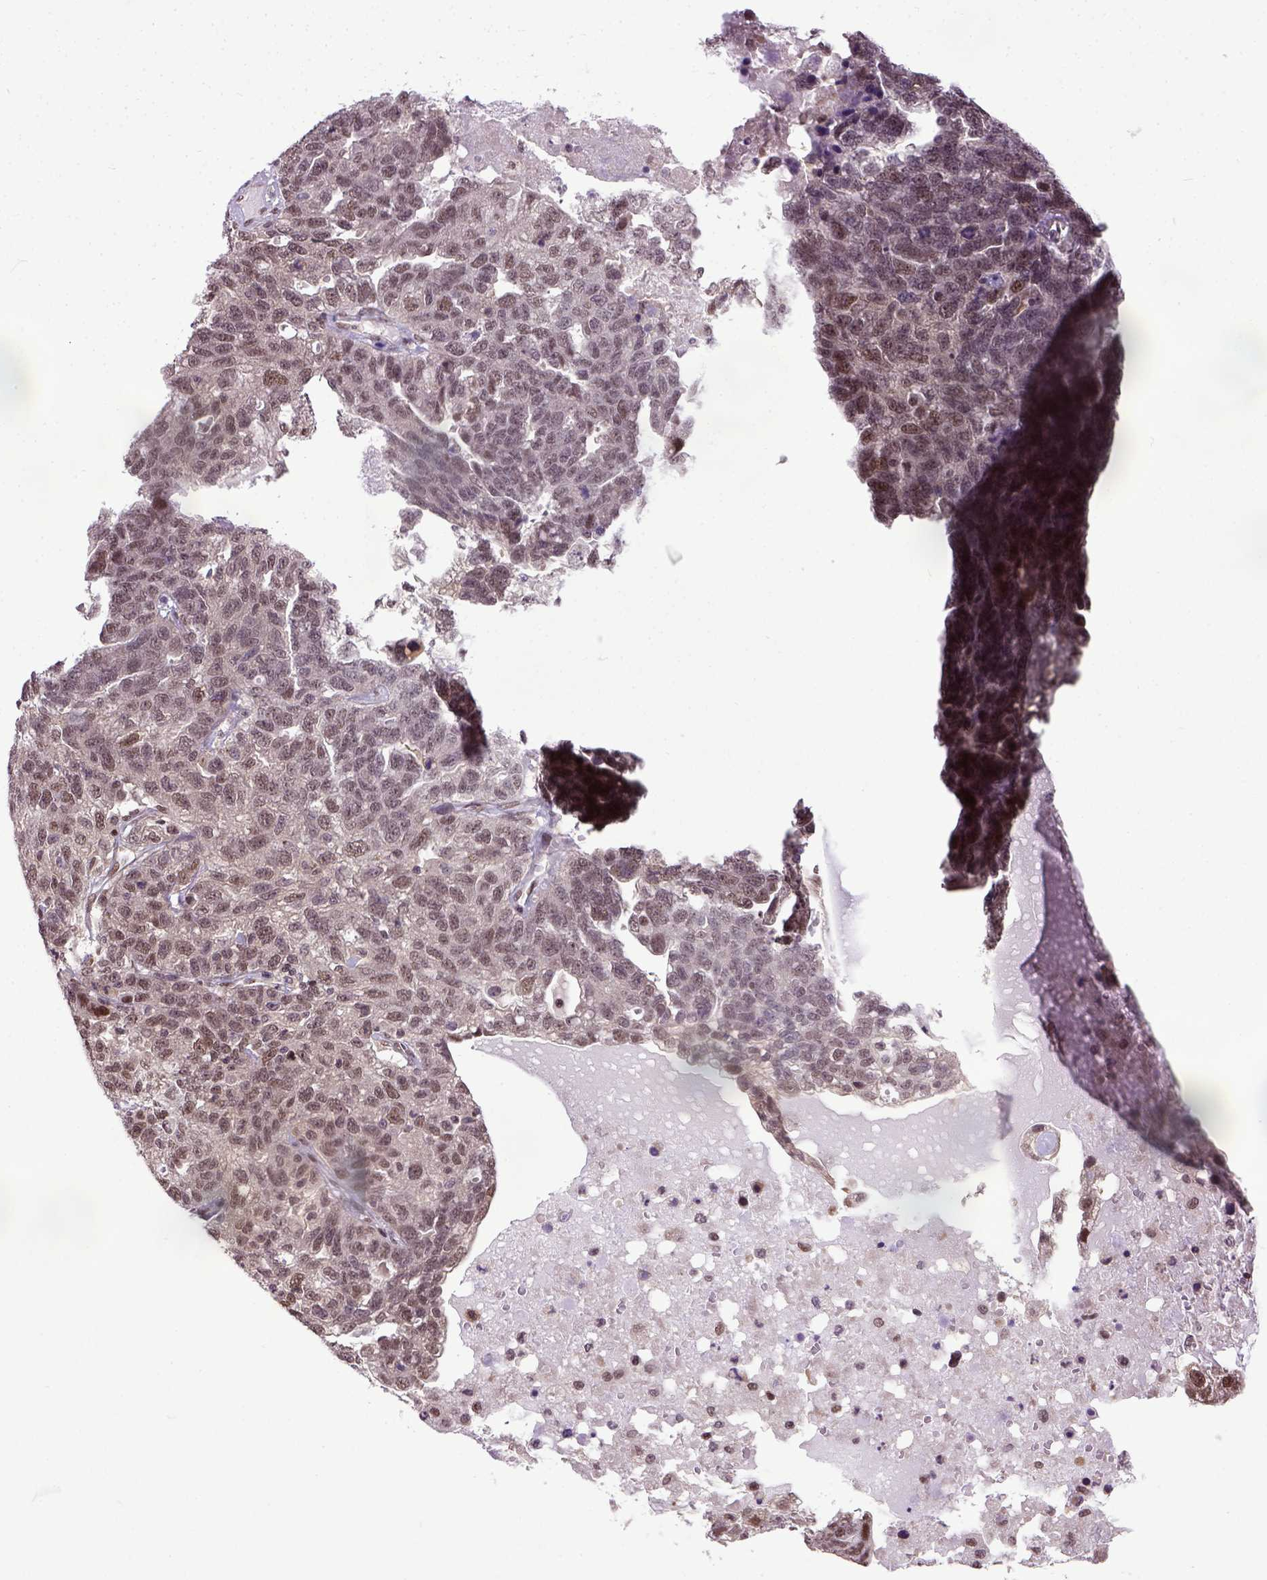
{"staining": {"intensity": "moderate", "quantity": "25%-75%", "location": "nuclear"}, "tissue": "ovarian cancer", "cell_type": "Tumor cells", "image_type": "cancer", "snomed": [{"axis": "morphology", "description": "Cystadenocarcinoma, serous, NOS"}, {"axis": "topography", "description": "Ovary"}], "caption": "There is medium levels of moderate nuclear expression in tumor cells of ovarian serous cystadenocarcinoma, as demonstrated by immunohistochemical staining (brown color).", "gene": "UBA3", "patient": {"sex": "female", "age": 71}}